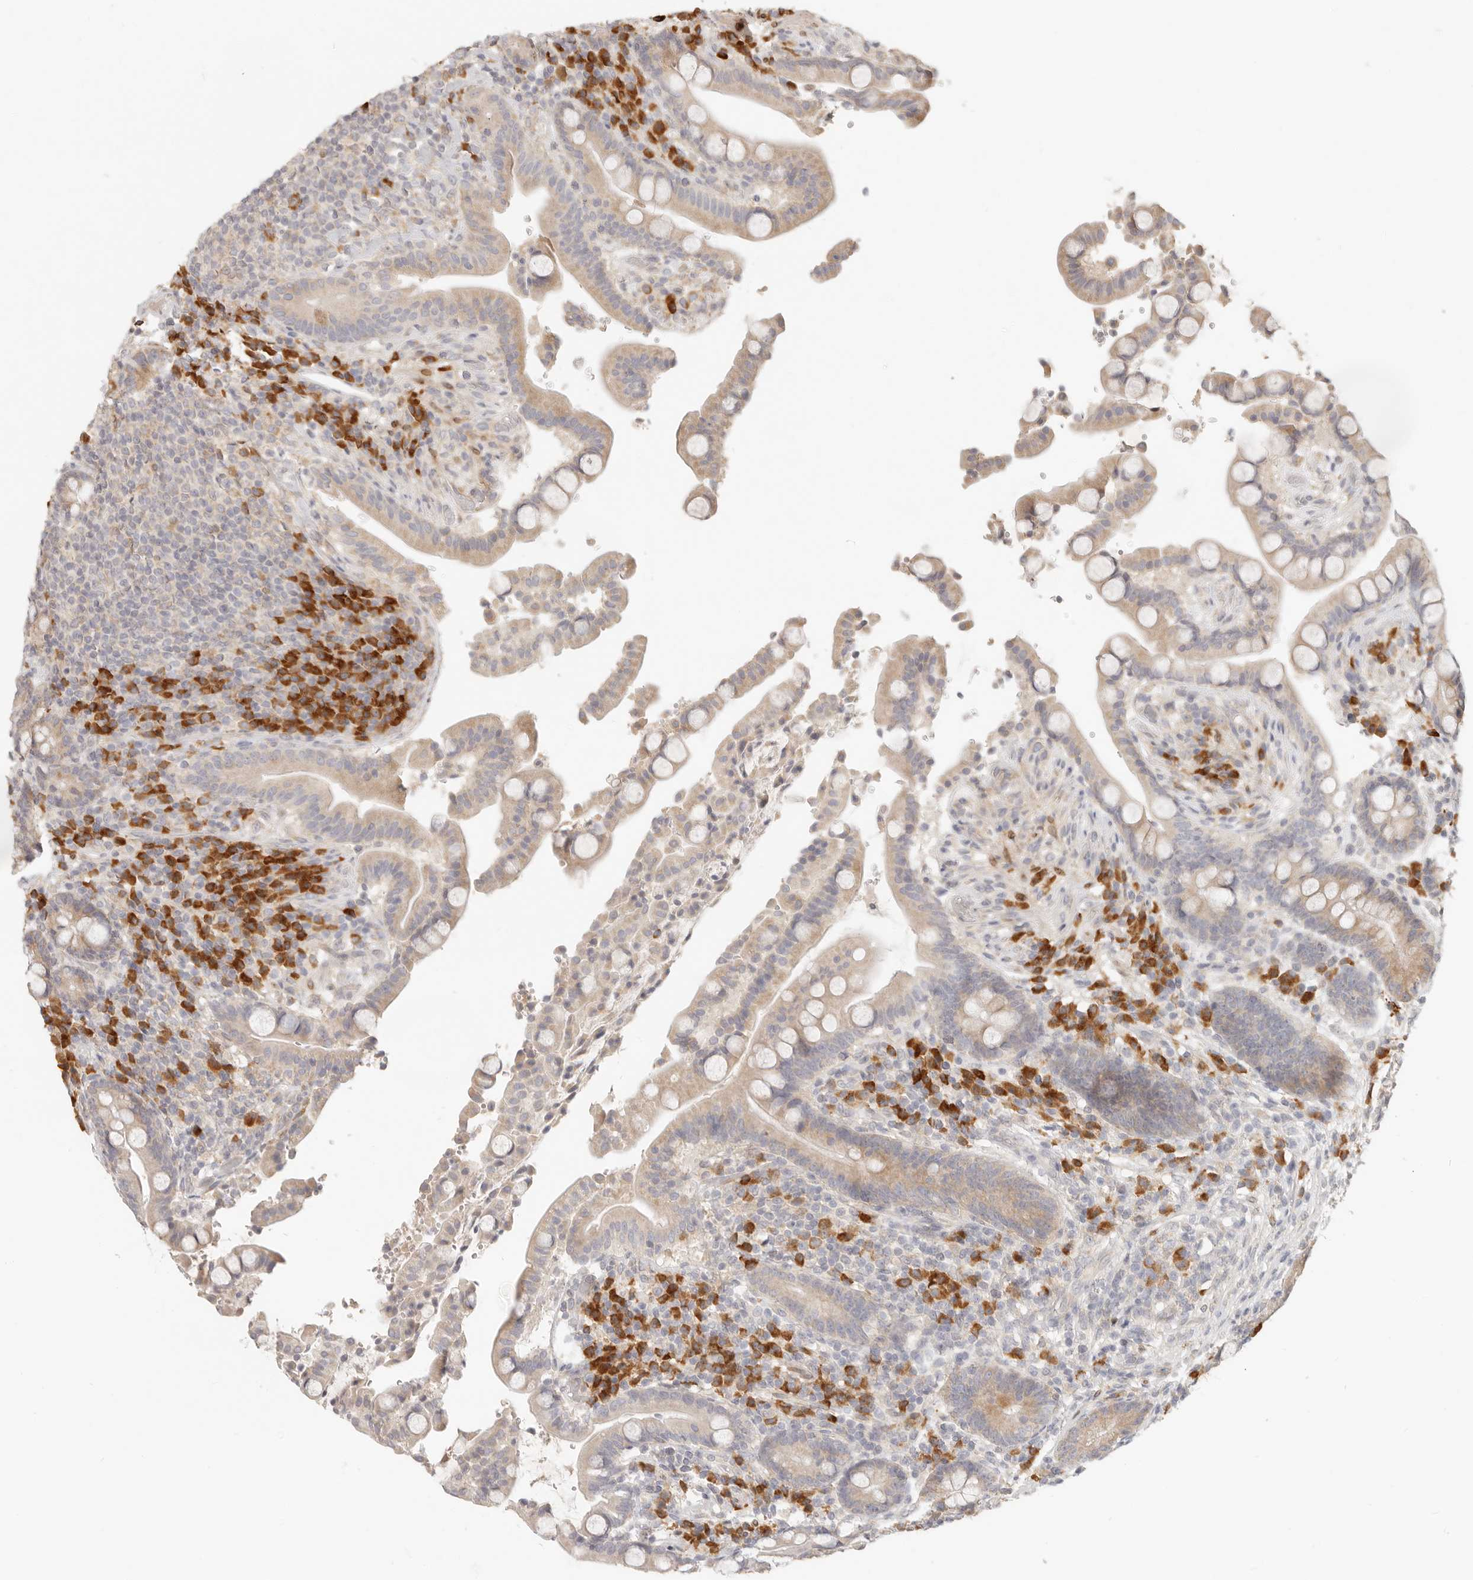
{"staining": {"intensity": "weak", "quantity": "<25%", "location": "cytoplasmic/membranous"}, "tissue": "colon", "cell_type": "Endothelial cells", "image_type": "normal", "snomed": [{"axis": "morphology", "description": "Normal tissue, NOS"}, {"axis": "topography", "description": "Colon"}], "caption": "Immunohistochemistry (IHC) of unremarkable colon displays no staining in endothelial cells. (Brightfield microscopy of DAB immunohistochemistry (IHC) at high magnification).", "gene": "PABPC4", "patient": {"sex": "male", "age": 73}}